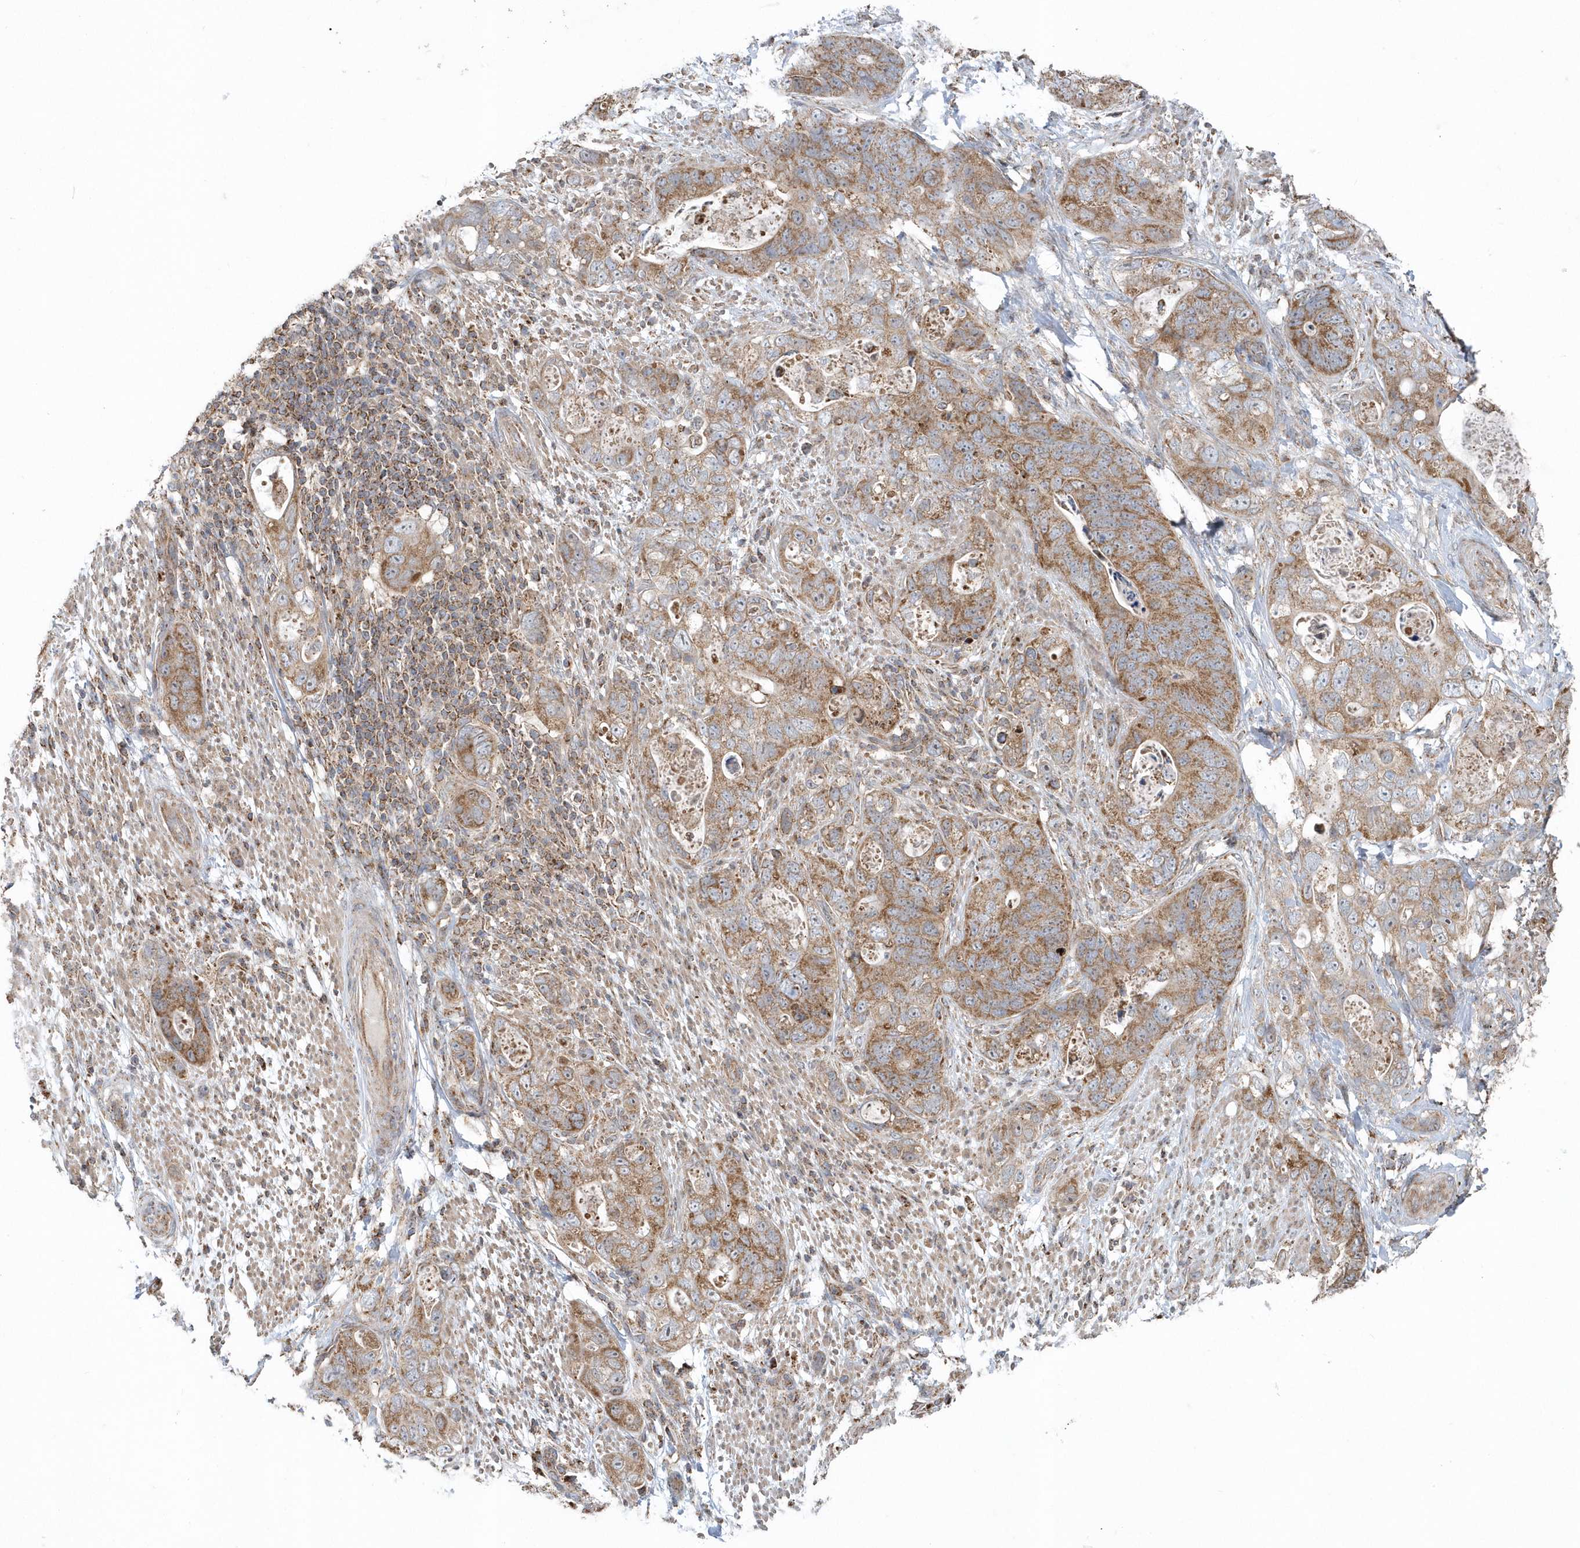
{"staining": {"intensity": "moderate", "quantity": ">75%", "location": "cytoplasmic/membranous"}, "tissue": "stomach cancer", "cell_type": "Tumor cells", "image_type": "cancer", "snomed": [{"axis": "morphology", "description": "Adenocarcinoma, NOS"}, {"axis": "topography", "description": "Stomach"}], "caption": "Approximately >75% of tumor cells in stomach adenocarcinoma display moderate cytoplasmic/membranous protein staining as visualized by brown immunohistochemical staining.", "gene": "PPP1R7", "patient": {"sex": "female", "age": 89}}